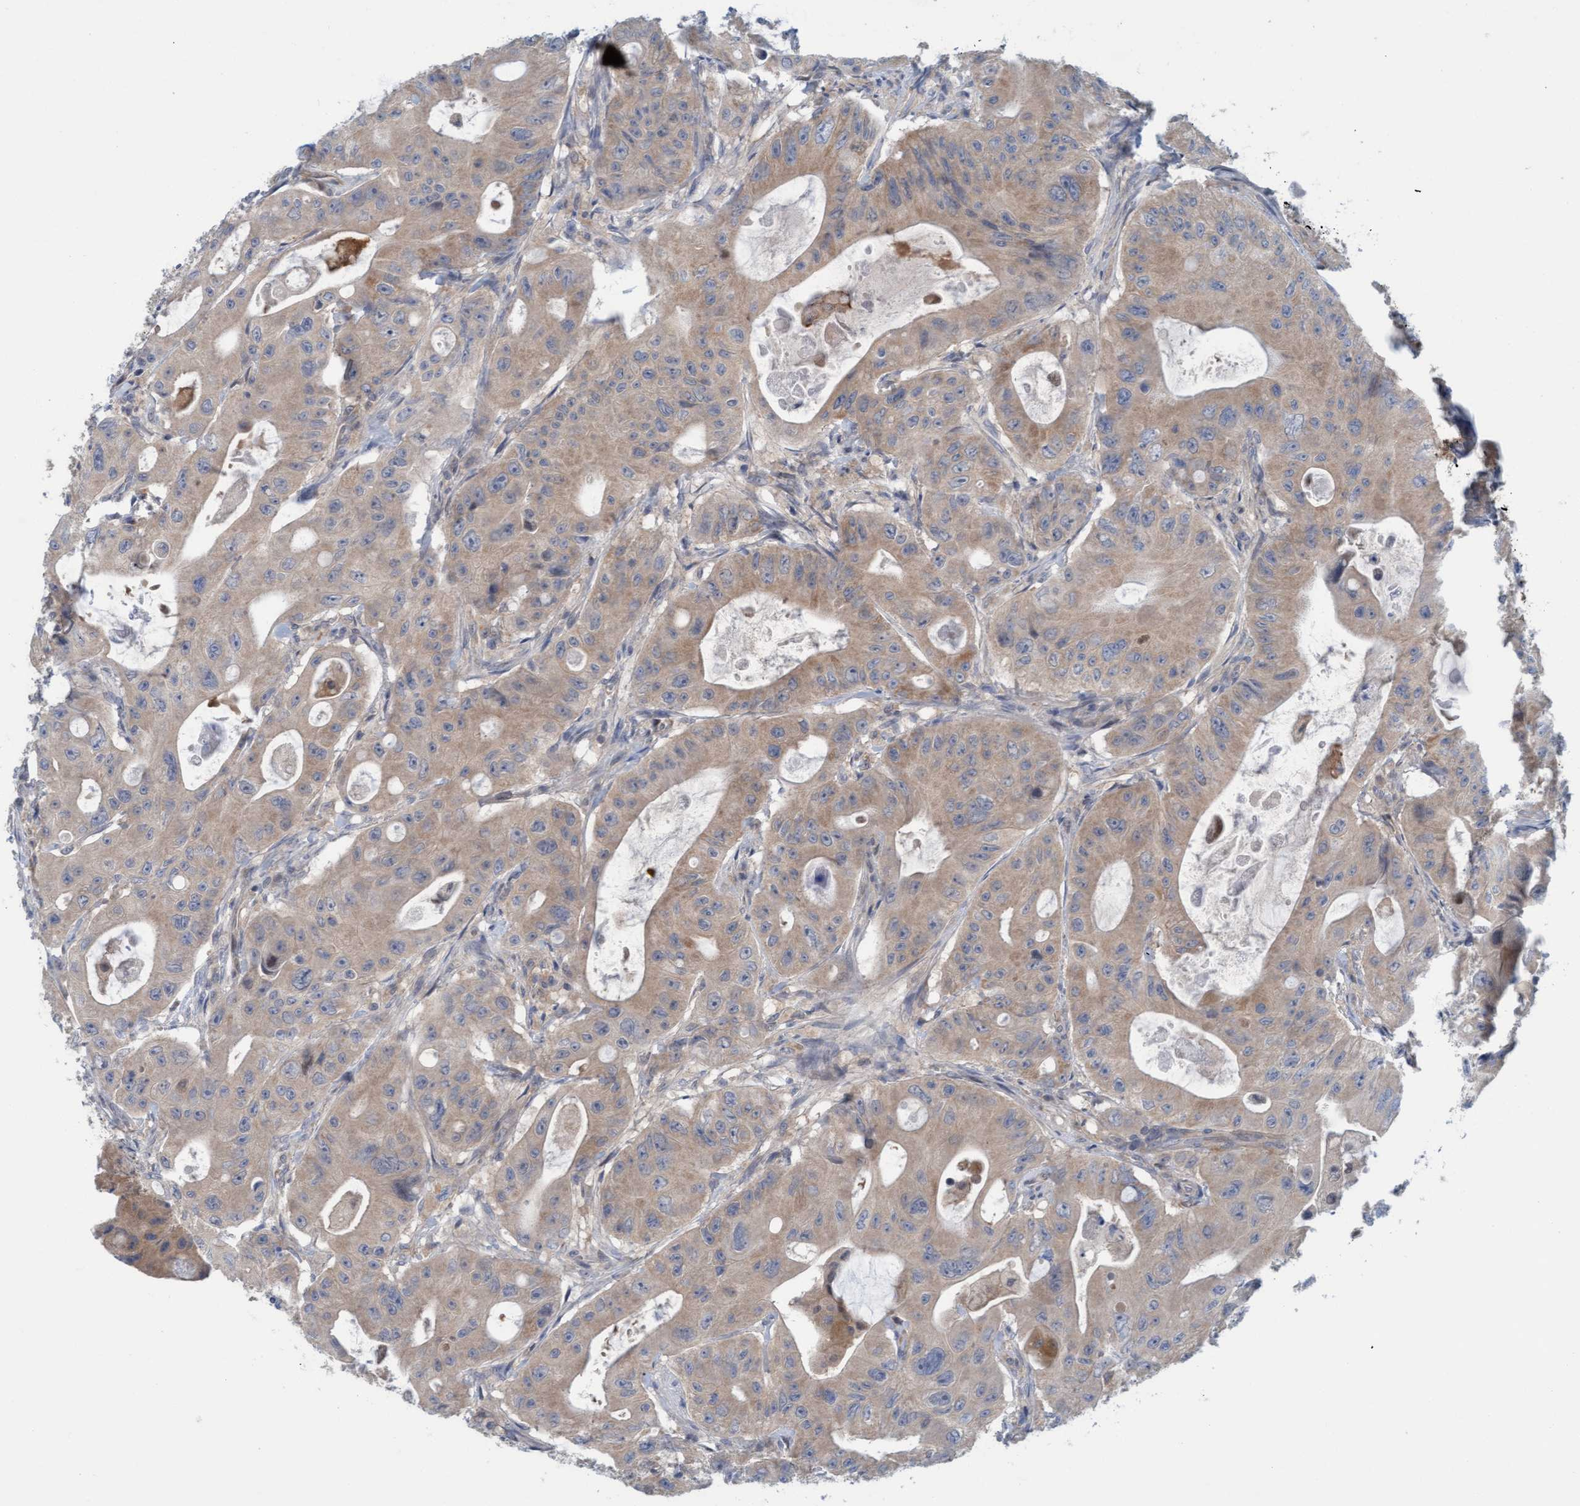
{"staining": {"intensity": "weak", "quantity": "25%-75%", "location": "cytoplasmic/membranous"}, "tissue": "colorectal cancer", "cell_type": "Tumor cells", "image_type": "cancer", "snomed": [{"axis": "morphology", "description": "Adenocarcinoma, NOS"}, {"axis": "topography", "description": "Colon"}], "caption": "IHC of human colorectal cancer (adenocarcinoma) reveals low levels of weak cytoplasmic/membranous positivity in about 25%-75% of tumor cells.", "gene": "KLHL25", "patient": {"sex": "female", "age": 46}}